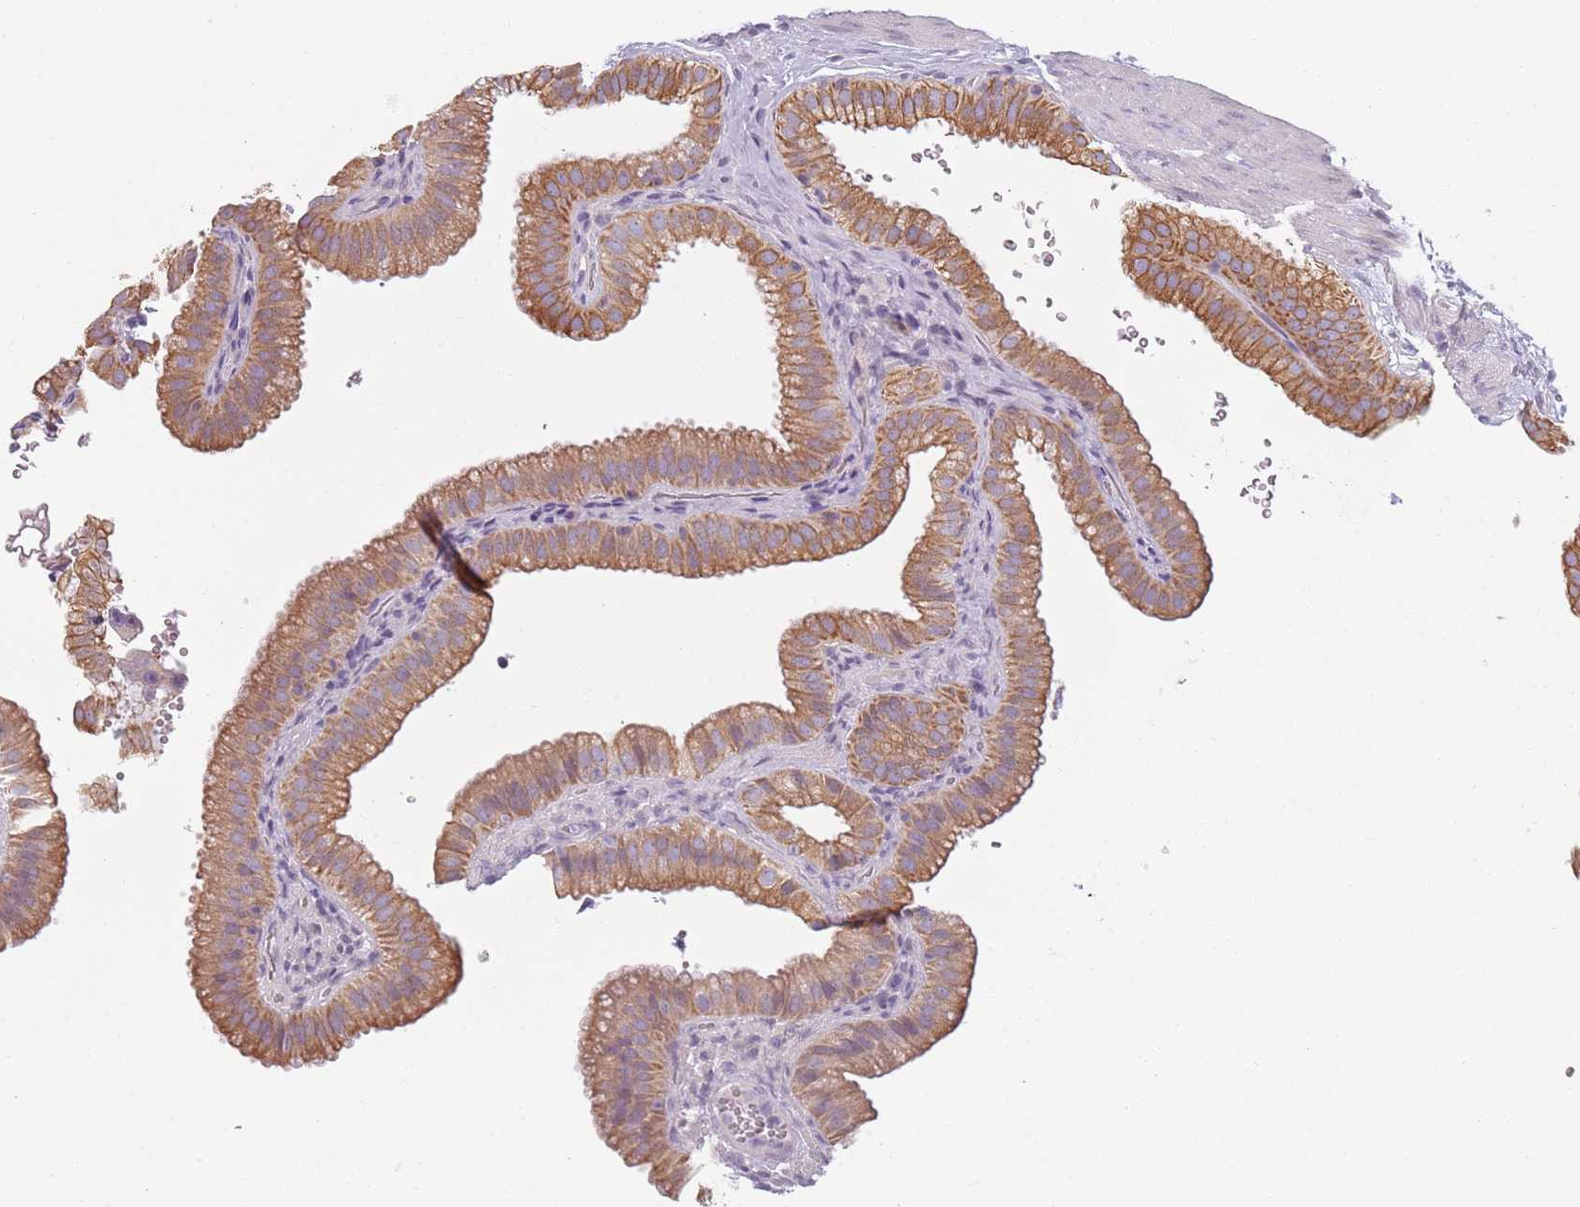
{"staining": {"intensity": "strong", "quantity": ">75%", "location": "cytoplasmic/membranous"}, "tissue": "gallbladder", "cell_type": "Glandular cells", "image_type": "normal", "snomed": [{"axis": "morphology", "description": "Normal tissue, NOS"}, {"axis": "topography", "description": "Gallbladder"}], "caption": "The immunohistochemical stain highlights strong cytoplasmic/membranous expression in glandular cells of unremarkable gallbladder. (IHC, brightfield microscopy, high magnification).", "gene": "TLCD2", "patient": {"sex": "female", "age": 61}}